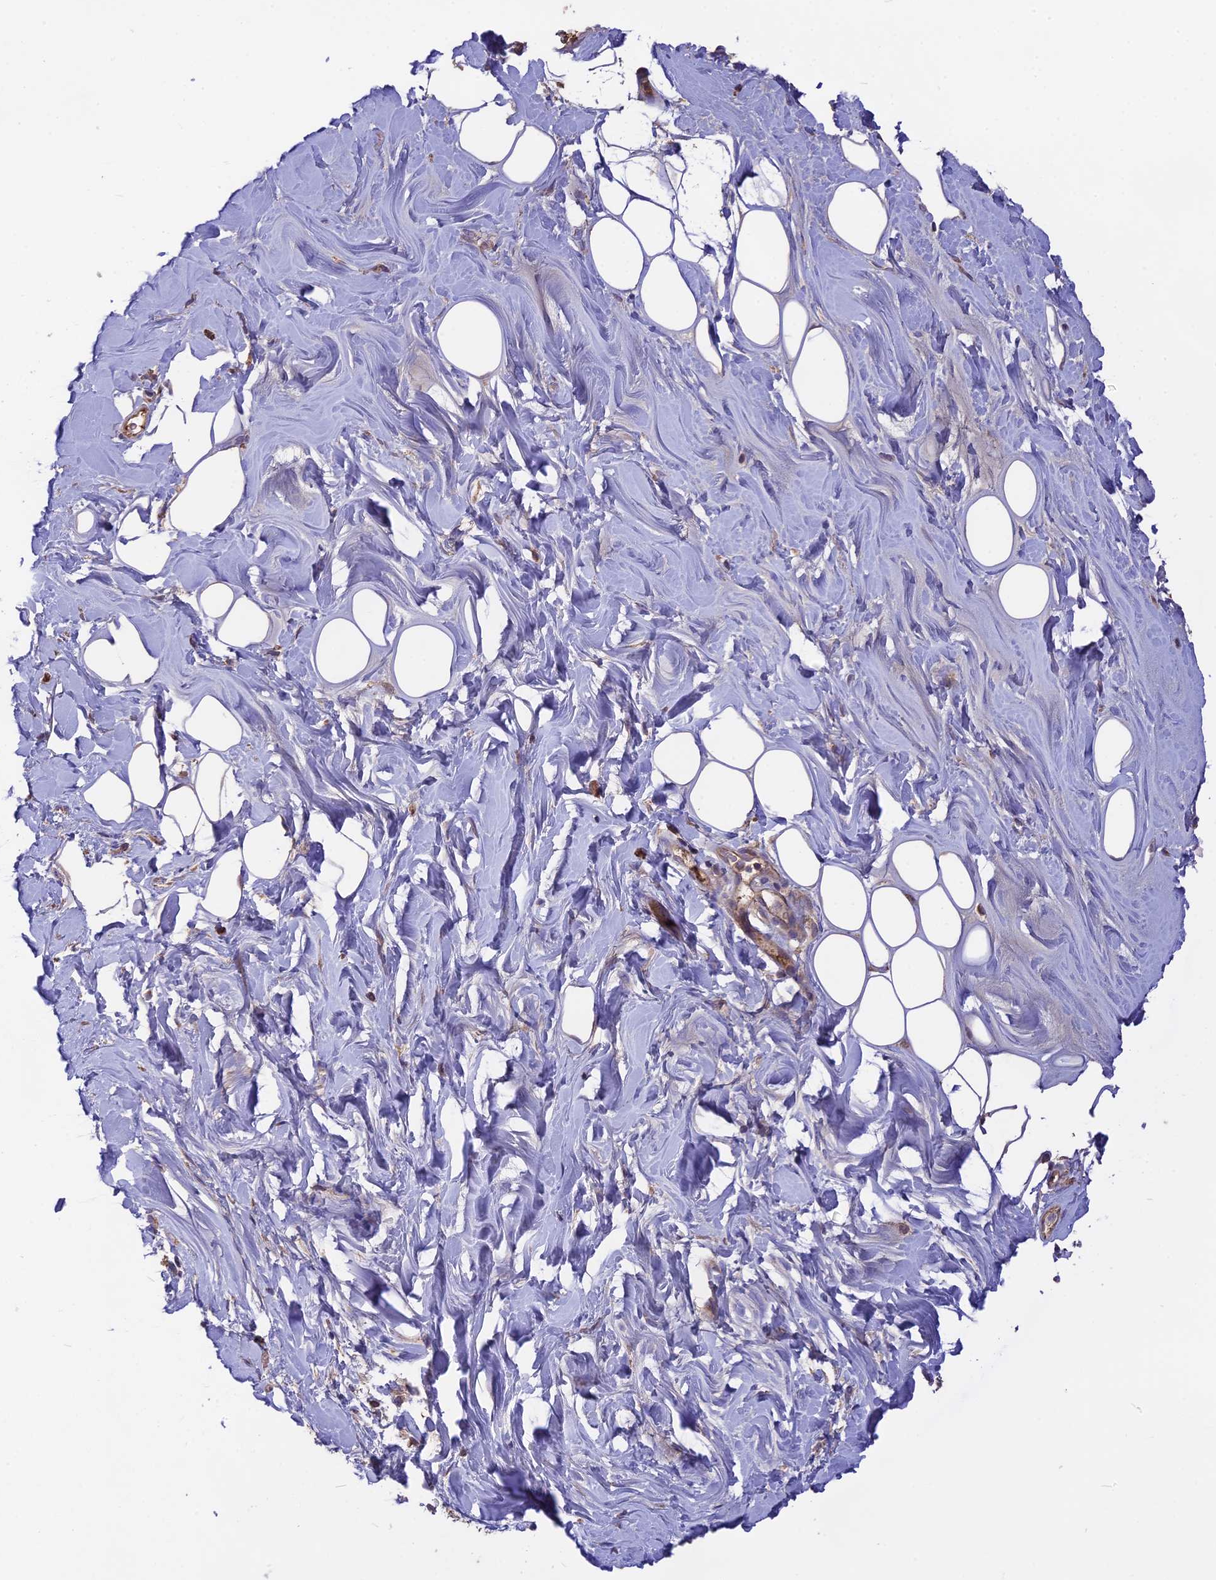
{"staining": {"intensity": "weak", "quantity": ">75%", "location": "cytoplasmic/membranous"}, "tissue": "adipose tissue", "cell_type": "Adipocytes", "image_type": "normal", "snomed": [{"axis": "morphology", "description": "Normal tissue, NOS"}, {"axis": "topography", "description": "Breast"}], "caption": "High-power microscopy captured an IHC micrograph of normal adipose tissue, revealing weak cytoplasmic/membranous expression in approximately >75% of adipocytes. The protein of interest is shown in brown color, while the nuclei are stained blue.", "gene": "NUDT8", "patient": {"sex": "female", "age": 26}}